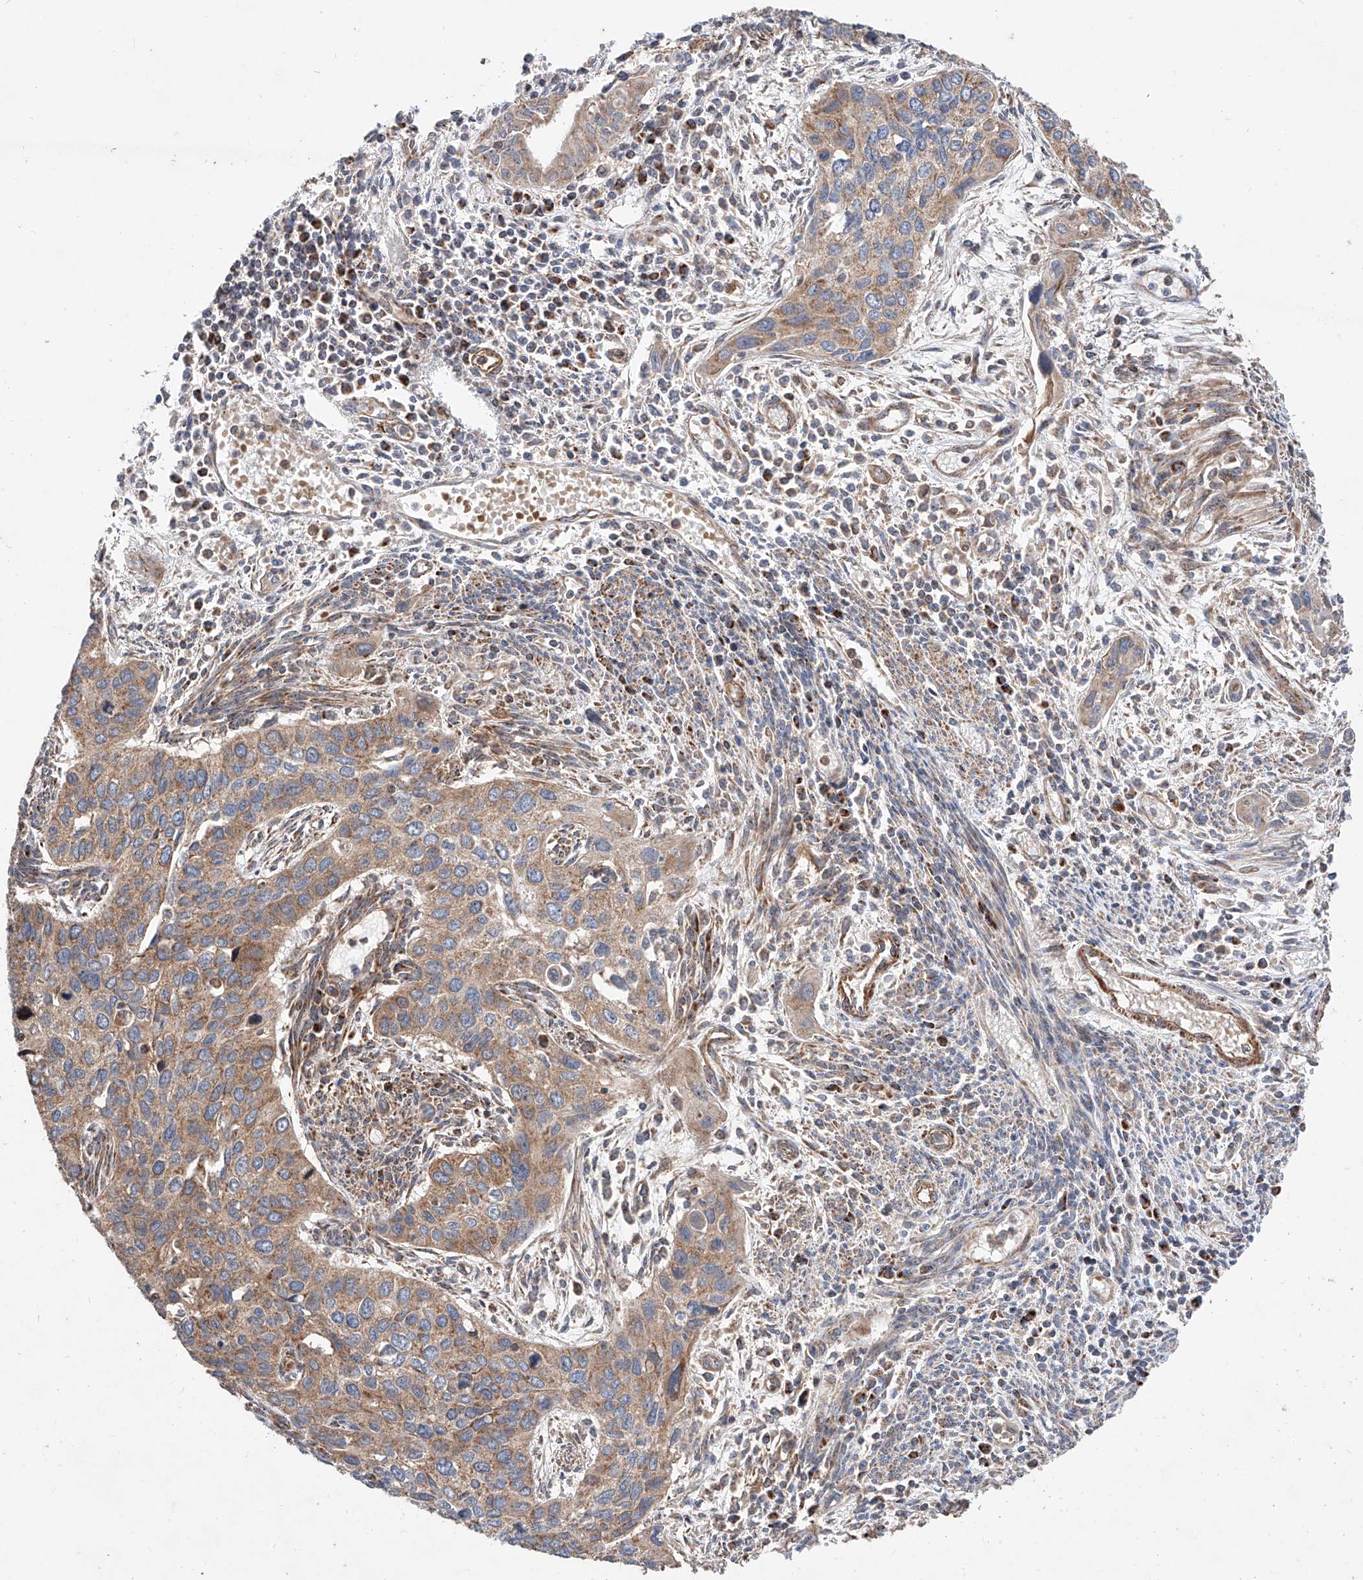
{"staining": {"intensity": "moderate", "quantity": ">75%", "location": "cytoplasmic/membranous"}, "tissue": "cervical cancer", "cell_type": "Tumor cells", "image_type": "cancer", "snomed": [{"axis": "morphology", "description": "Squamous cell carcinoma, NOS"}, {"axis": "topography", "description": "Cervix"}], "caption": "Immunohistochemical staining of squamous cell carcinoma (cervical) reveals medium levels of moderate cytoplasmic/membranous expression in approximately >75% of tumor cells.", "gene": "PISD", "patient": {"sex": "female", "age": 55}}